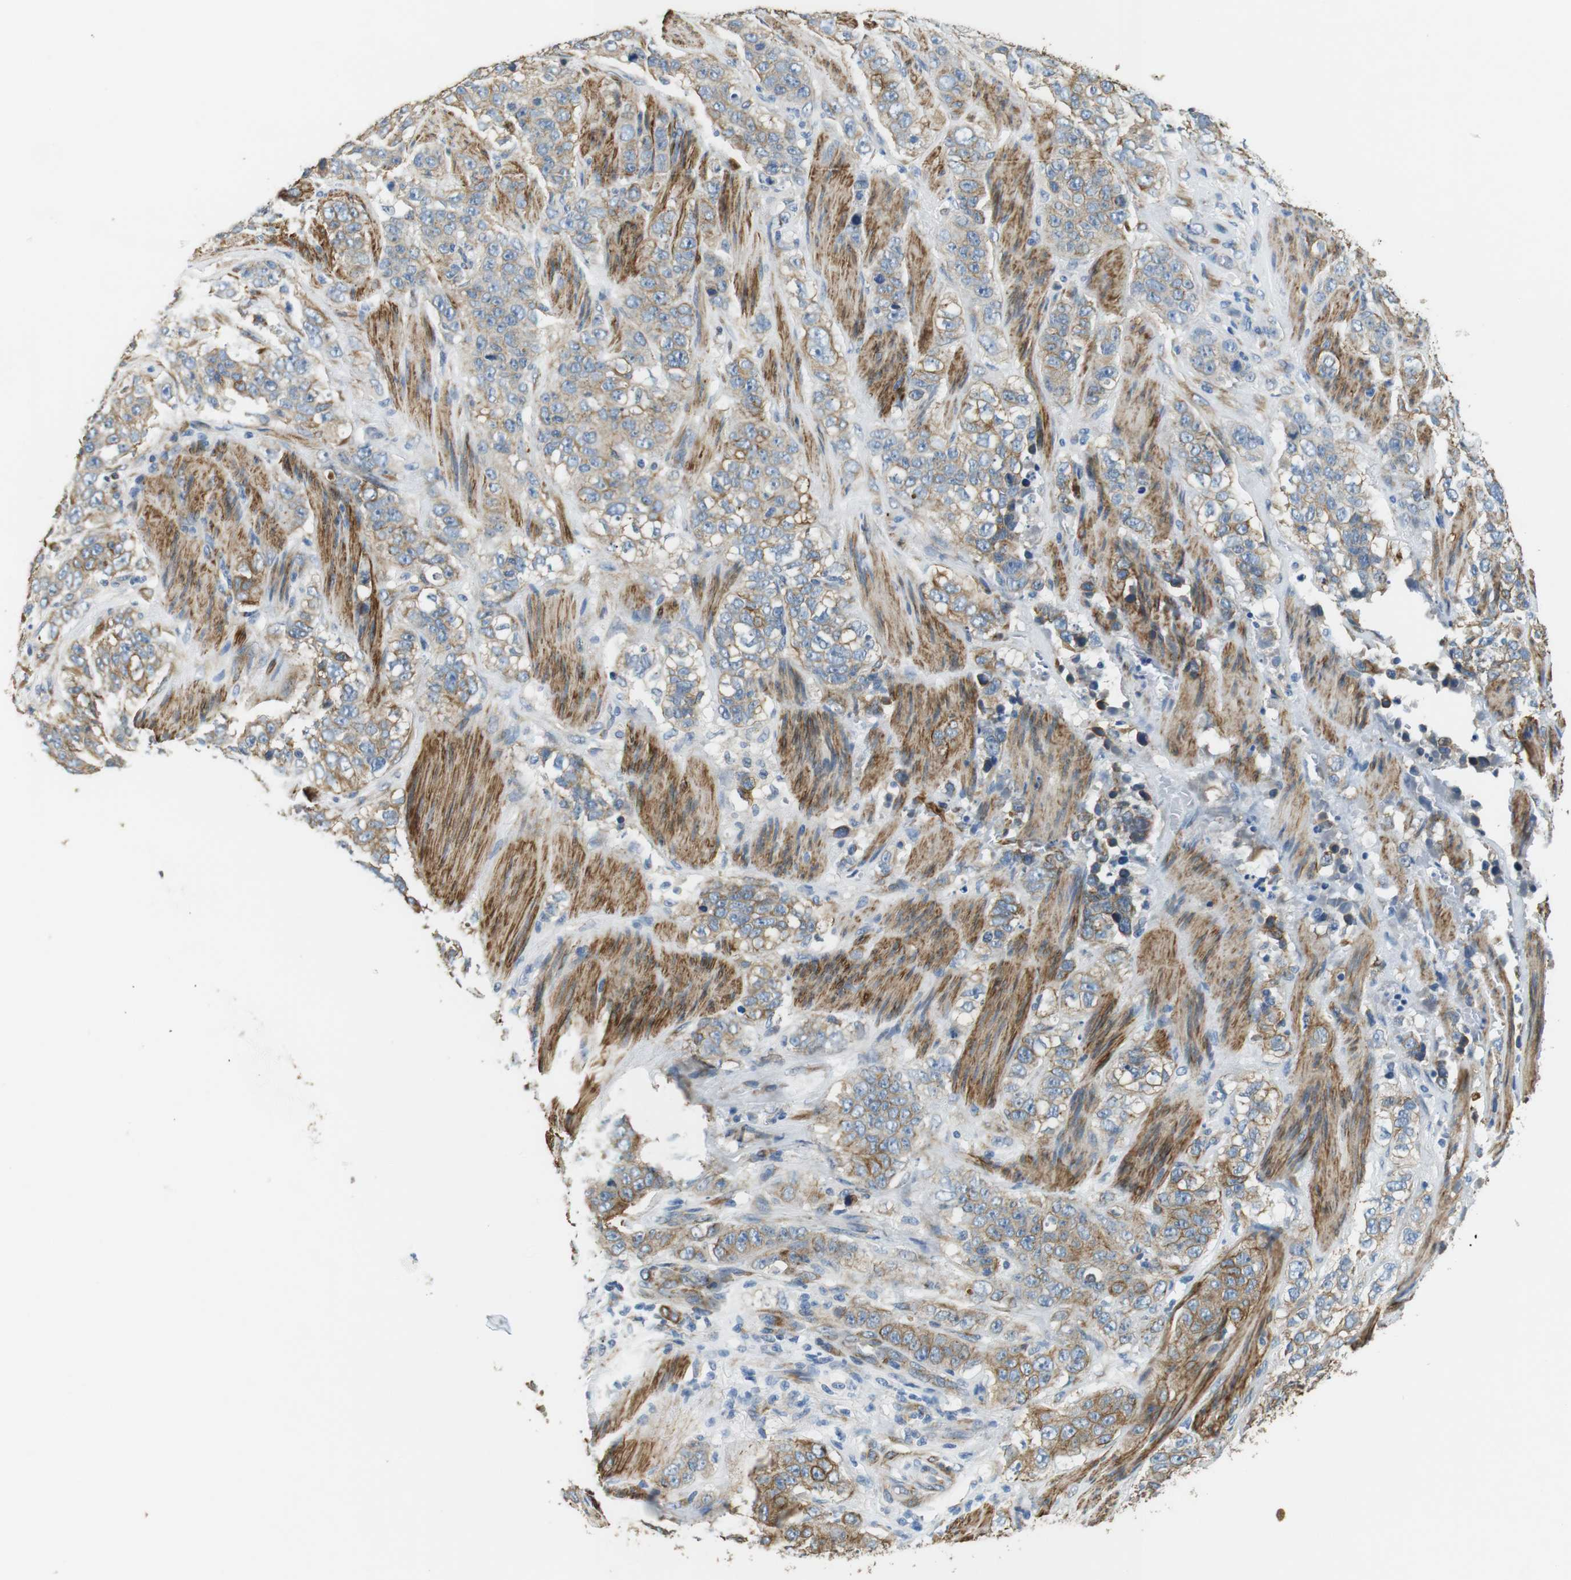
{"staining": {"intensity": "weak", "quantity": "<25%", "location": "cytoplasmic/membranous"}, "tissue": "stomach cancer", "cell_type": "Tumor cells", "image_type": "cancer", "snomed": [{"axis": "morphology", "description": "Adenocarcinoma, NOS"}, {"axis": "topography", "description": "Stomach"}], "caption": "A micrograph of human stomach cancer (adenocarcinoma) is negative for staining in tumor cells.", "gene": "UNC5CL", "patient": {"sex": "male", "age": 48}}